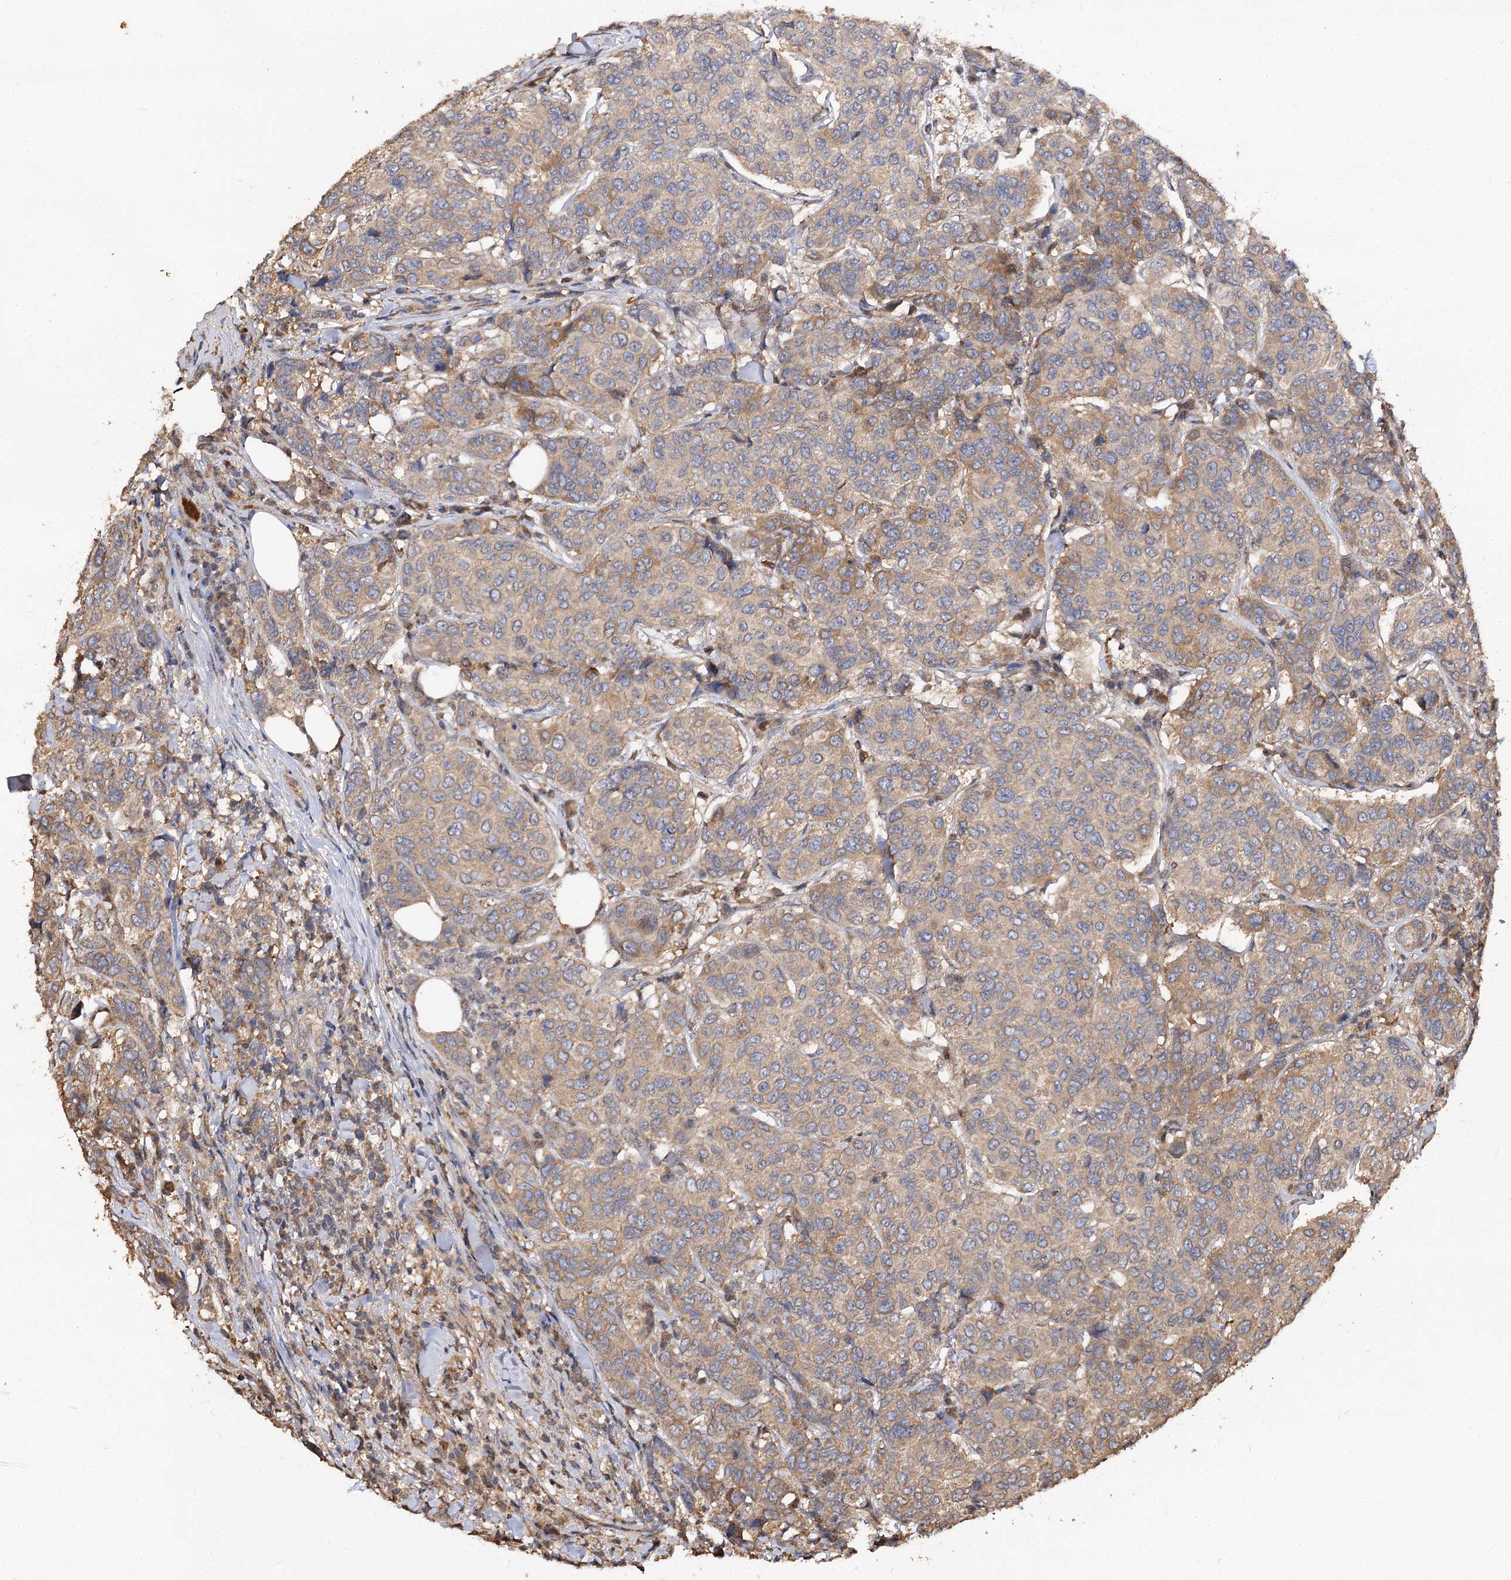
{"staining": {"intensity": "moderate", "quantity": ">75%", "location": "cytoplasmic/membranous"}, "tissue": "breast cancer", "cell_type": "Tumor cells", "image_type": "cancer", "snomed": [{"axis": "morphology", "description": "Duct carcinoma"}, {"axis": "topography", "description": "Breast"}], "caption": "Tumor cells reveal moderate cytoplasmic/membranous staining in approximately >75% of cells in intraductal carcinoma (breast). The staining was performed using DAB (3,3'-diaminobenzidine), with brown indicating positive protein expression. Nuclei are stained blue with hematoxylin.", "gene": "ARL13A", "patient": {"sex": "female", "age": 55}}